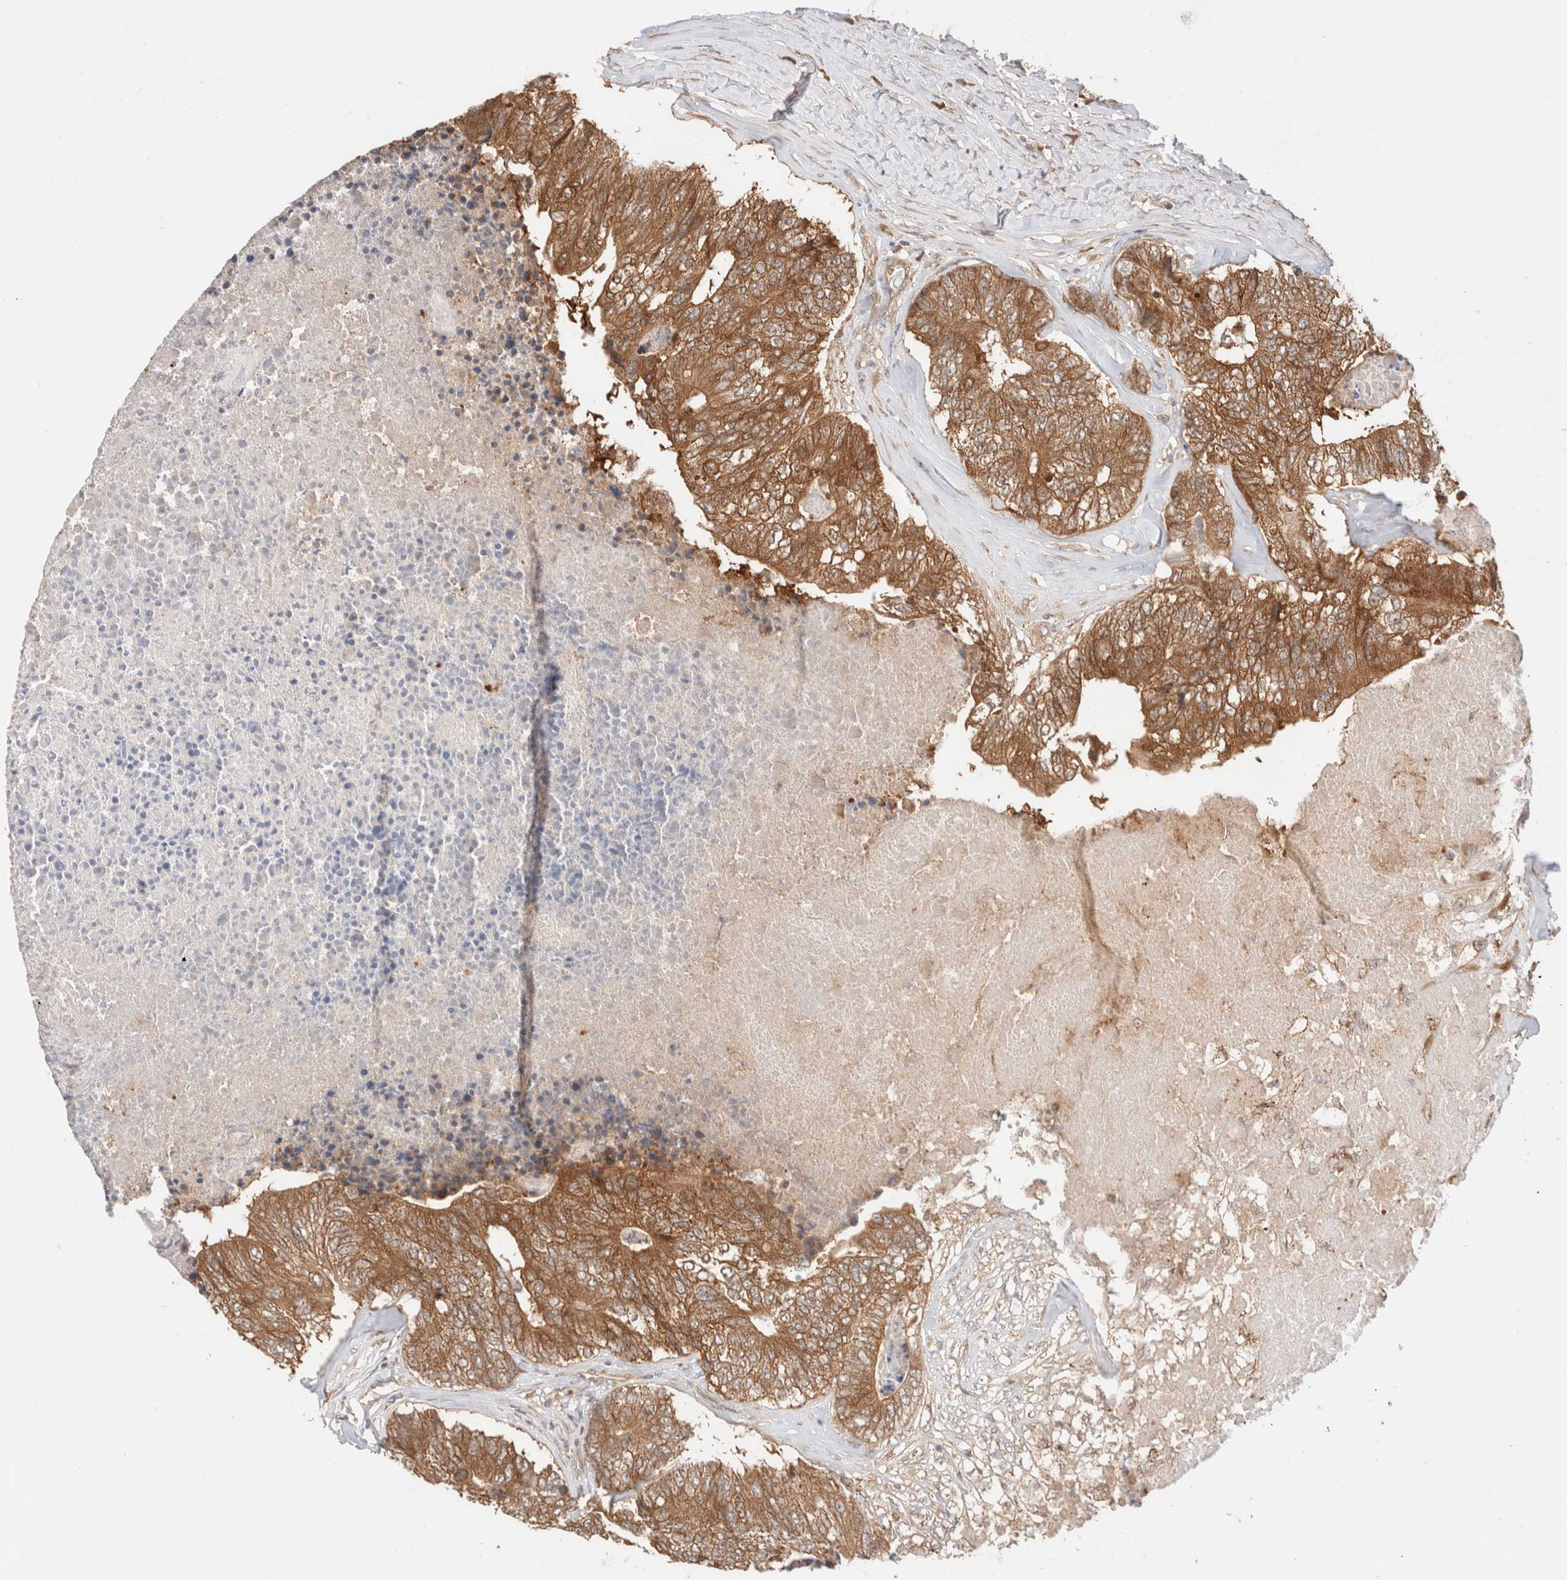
{"staining": {"intensity": "moderate", "quantity": ">75%", "location": "cytoplasmic/membranous"}, "tissue": "colorectal cancer", "cell_type": "Tumor cells", "image_type": "cancer", "snomed": [{"axis": "morphology", "description": "Adenocarcinoma, NOS"}, {"axis": "topography", "description": "Colon"}], "caption": "A brown stain labels moderate cytoplasmic/membranous positivity of a protein in human colorectal cancer (adenocarcinoma) tumor cells.", "gene": "XKR4", "patient": {"sex": "female", "age": 67}}